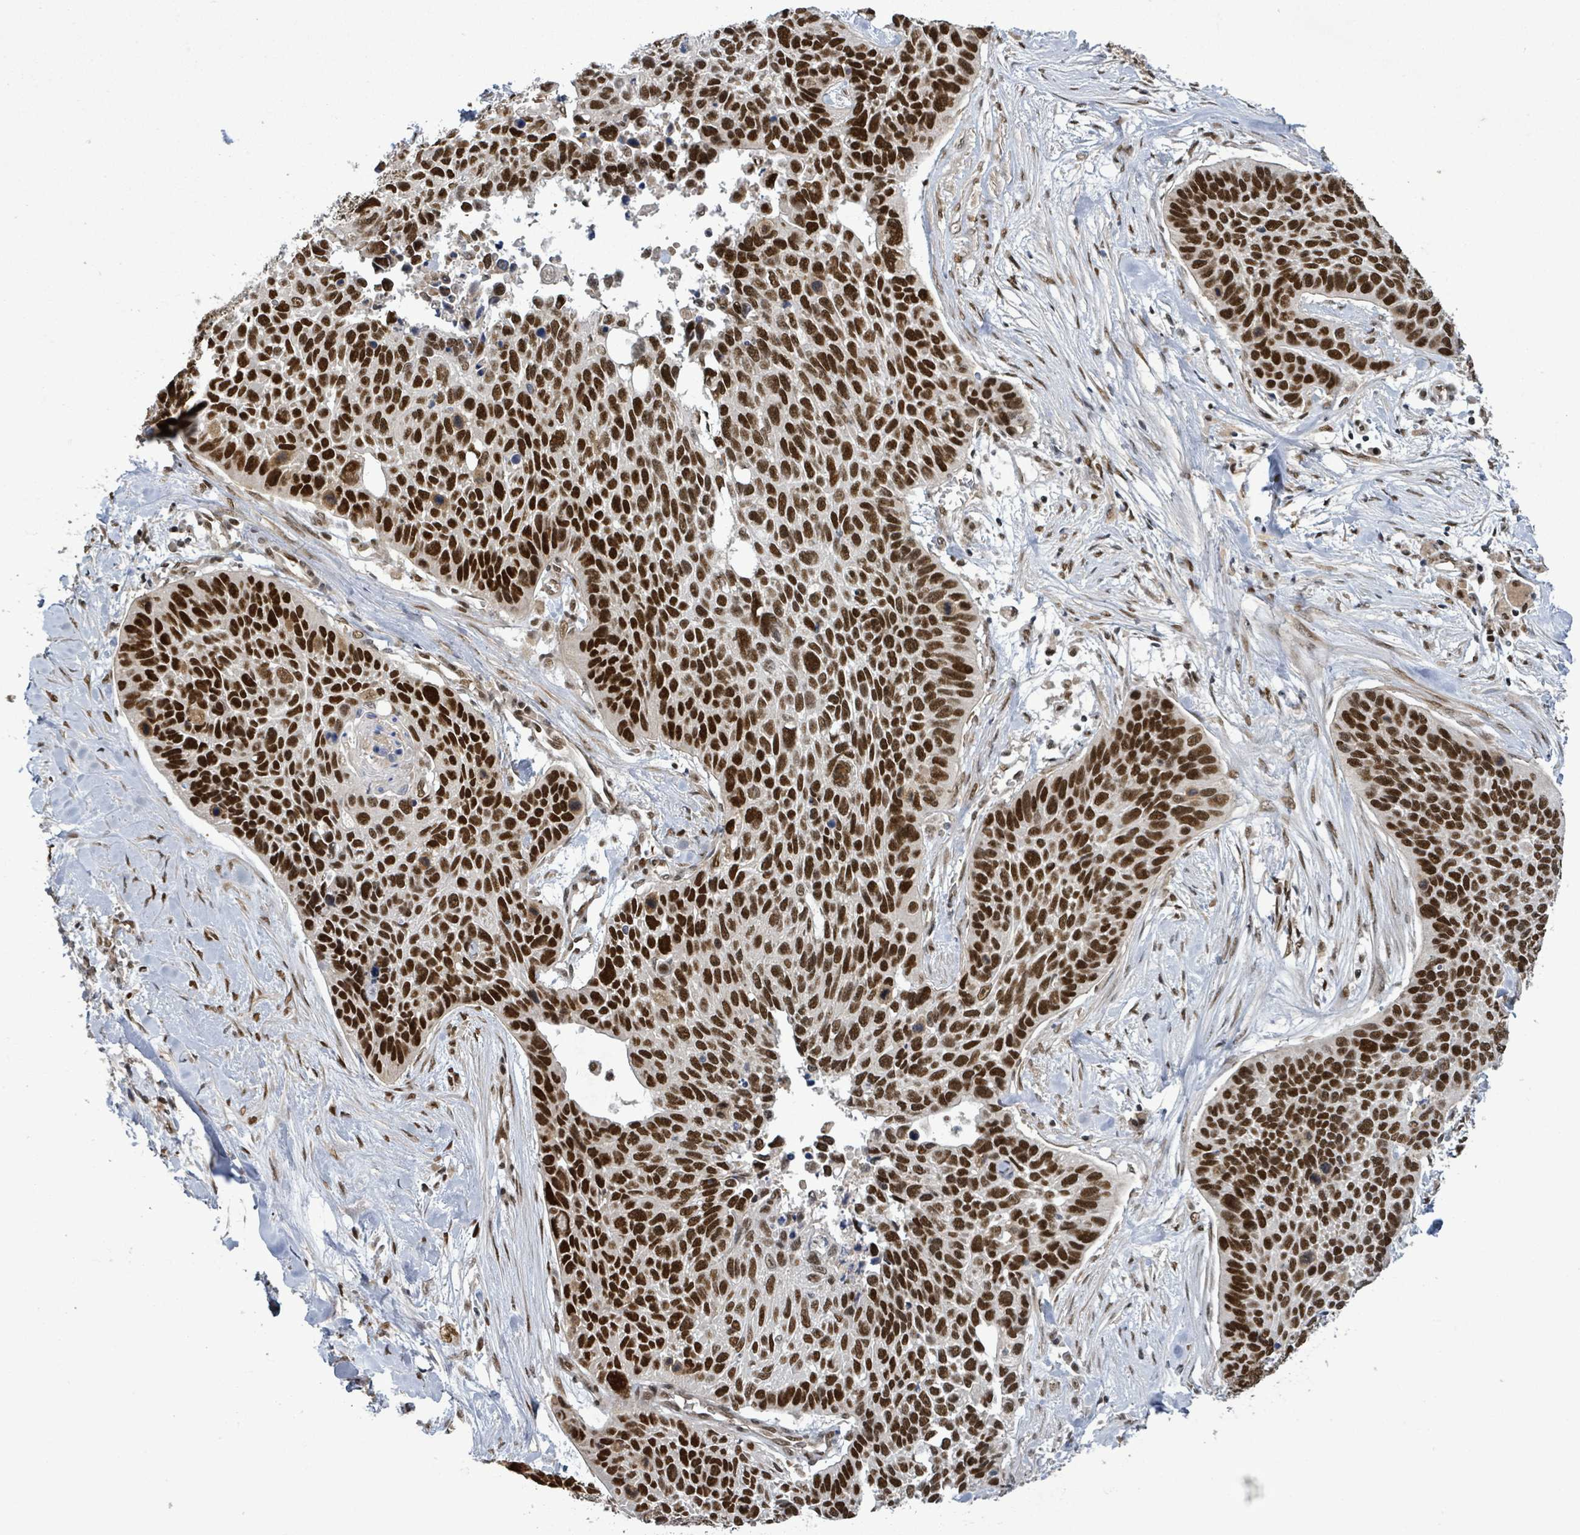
{"staining": {"intensity": "strong", "quantity": ">75%", "location": "nuclear"}, "tissue": "lung cancer", "cell_type": "Tumor cells", "image_type": "cancer", "snomed": [{"axis": "morphology", "description": "Squamous cell carcinoma, NOS"}, {"axis": "topography", "description": "Lung"}], "caption": "About >75% of tumor cells in human squamous cell carcinoma (lung) exhibit strong nuclear protein expression as visualized by brown immunohistochemical staining.", "gene": "PATZ1", "patient": {"sex": "male", "age": 62}}